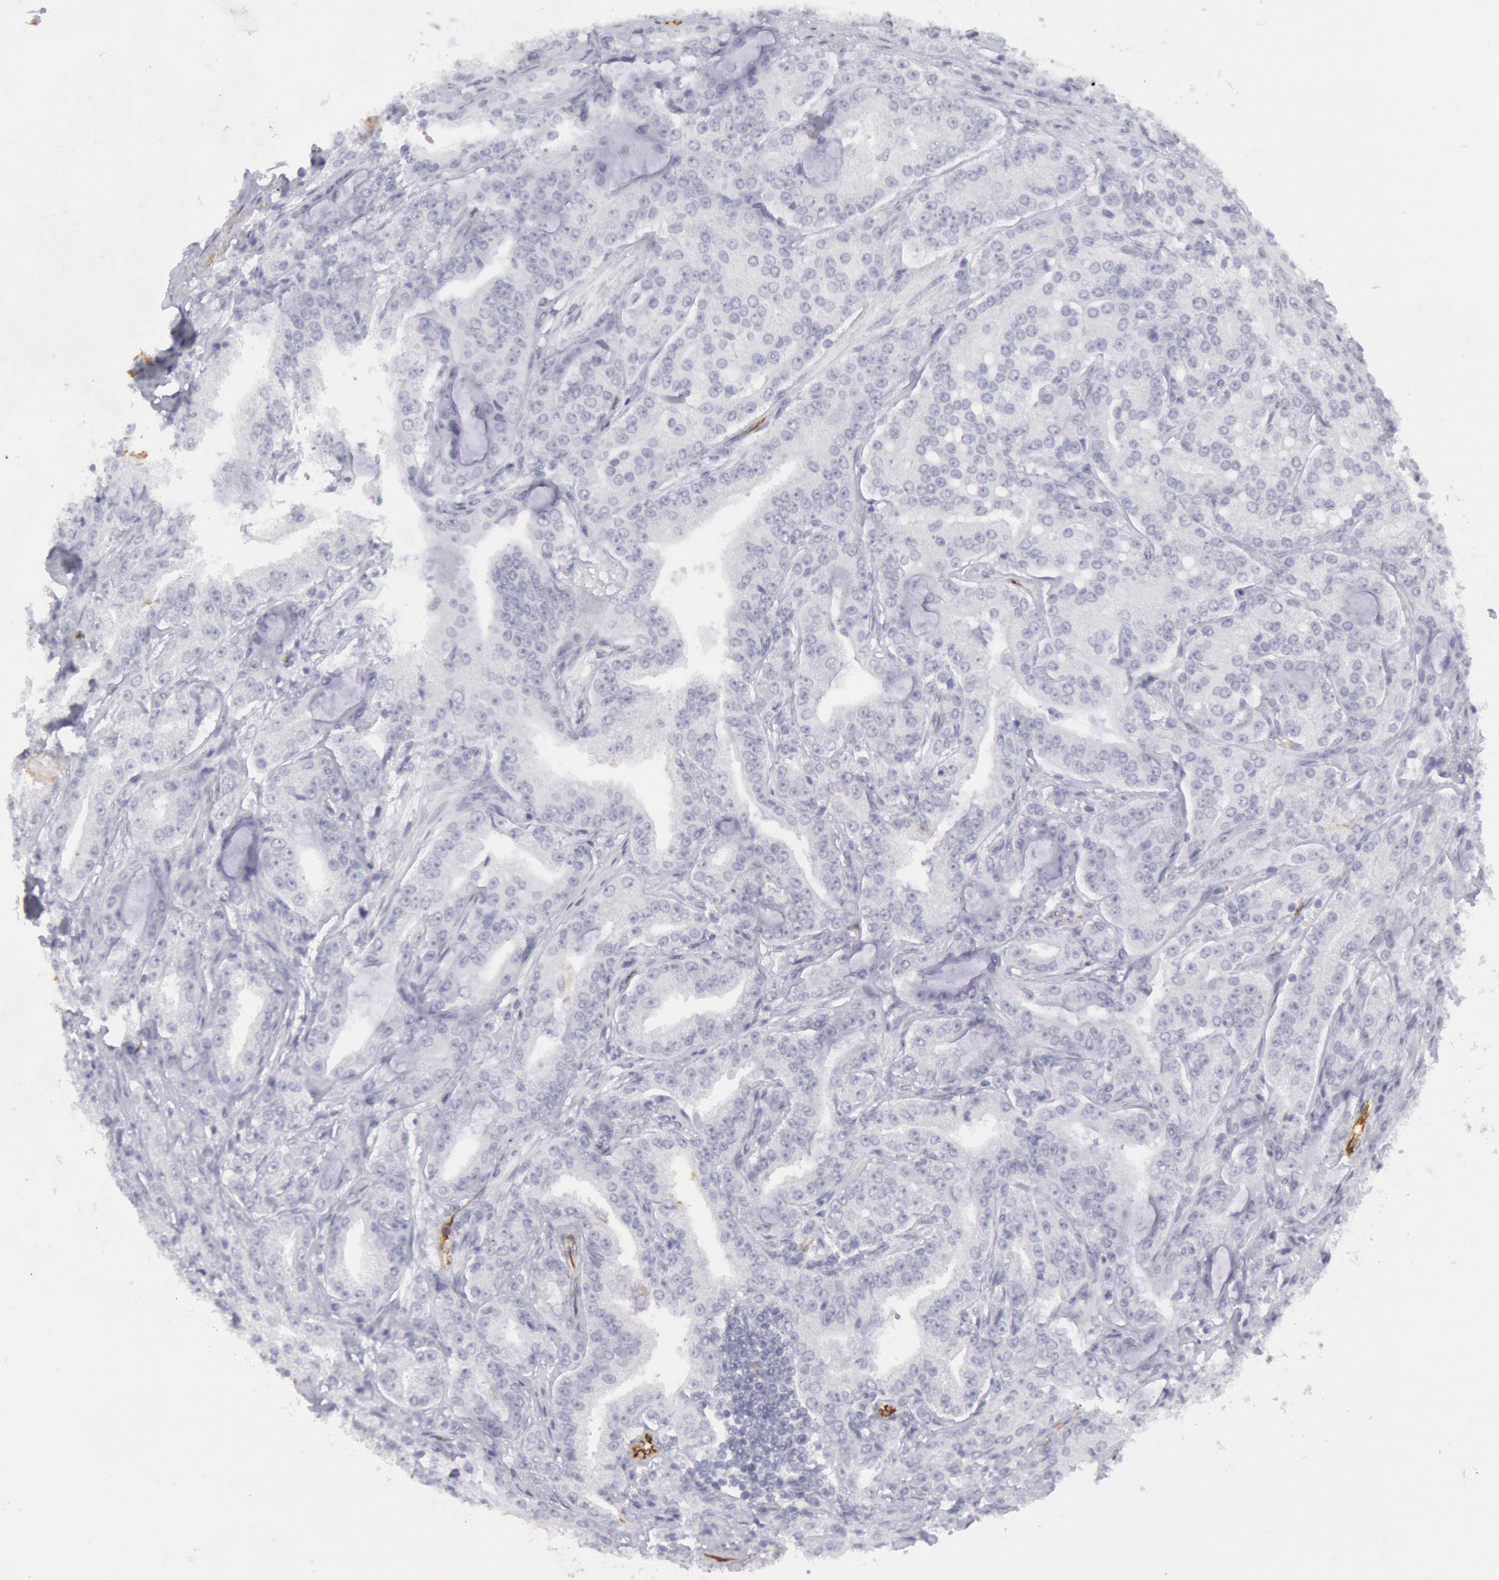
{"staining": {"intensity": "negative", "quantity": "none", "location": "none"}, "tissue": "prostate cancer", "cell_type": "Tumor cells", "image_type": "cancer", "snomed": [{"axis": "morphology", "description": "Adenocarcinoma, Medium grade"}, {"axis": "topography", "description": "Prostate"}], "caption": "Prostate cancer was stained to show a protein in brown. There is no significant staining in tumor cells.", "gene": "CDH13", "patient": {"sex": "male", "age": 72}}